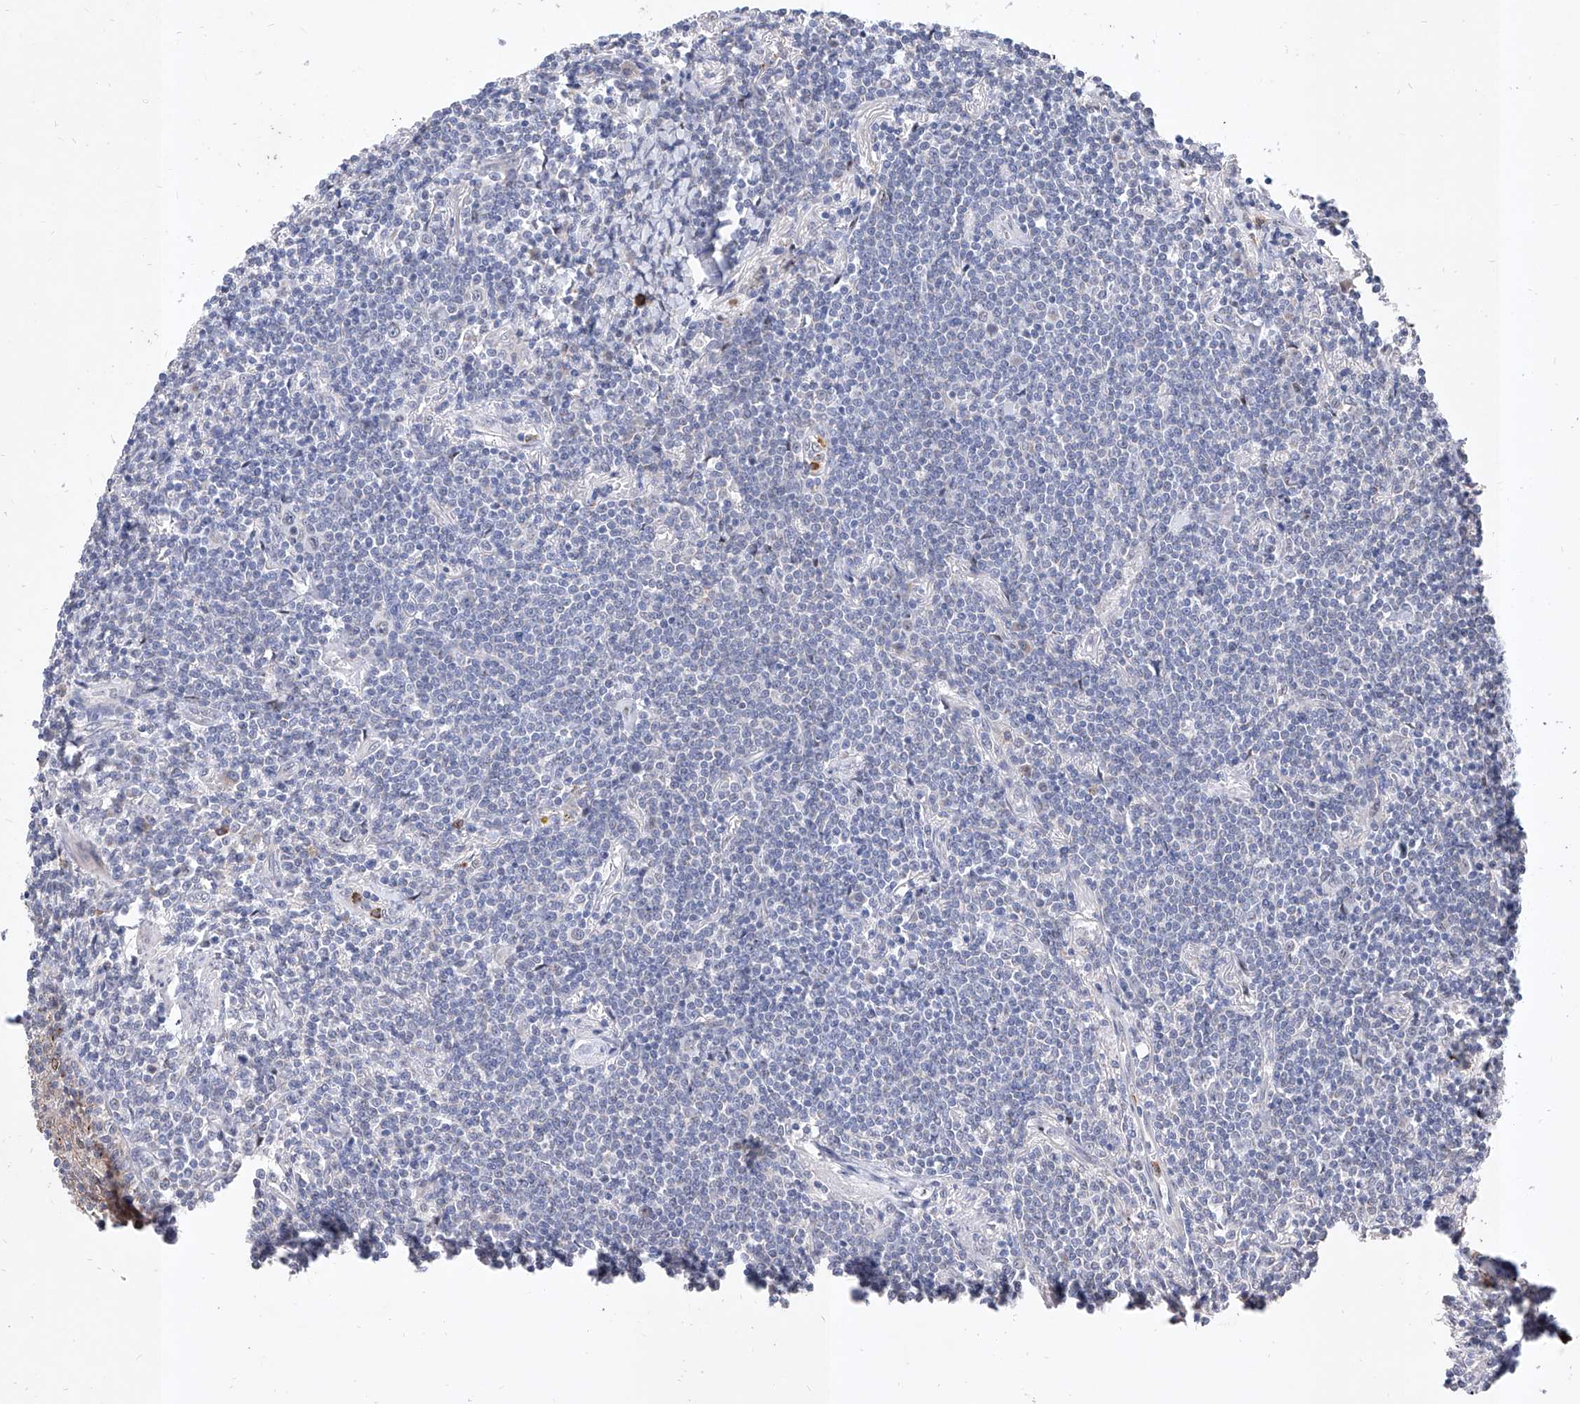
{"staining": {"intensity": "negative", "quantity": "none", "location": "none"}, "tissue": "lymphoma", "cell_type": "Tumor cells", "image_type": "cancer", "snomed": [{"axis": "morphology", "description": "Malignant lymphoma, non-Hodgkin's type, Low grade"}, {"axis": "topography", "description": "Lung"}], "caption": "Immunohistochemistry (IHC) micrograph of neoplastic tissue: lymphoma stained with DAB displays no significant protein staining in tumor cells.", "gene": "MFSD4B", "patient": {"sex": "female", "age": 71}}